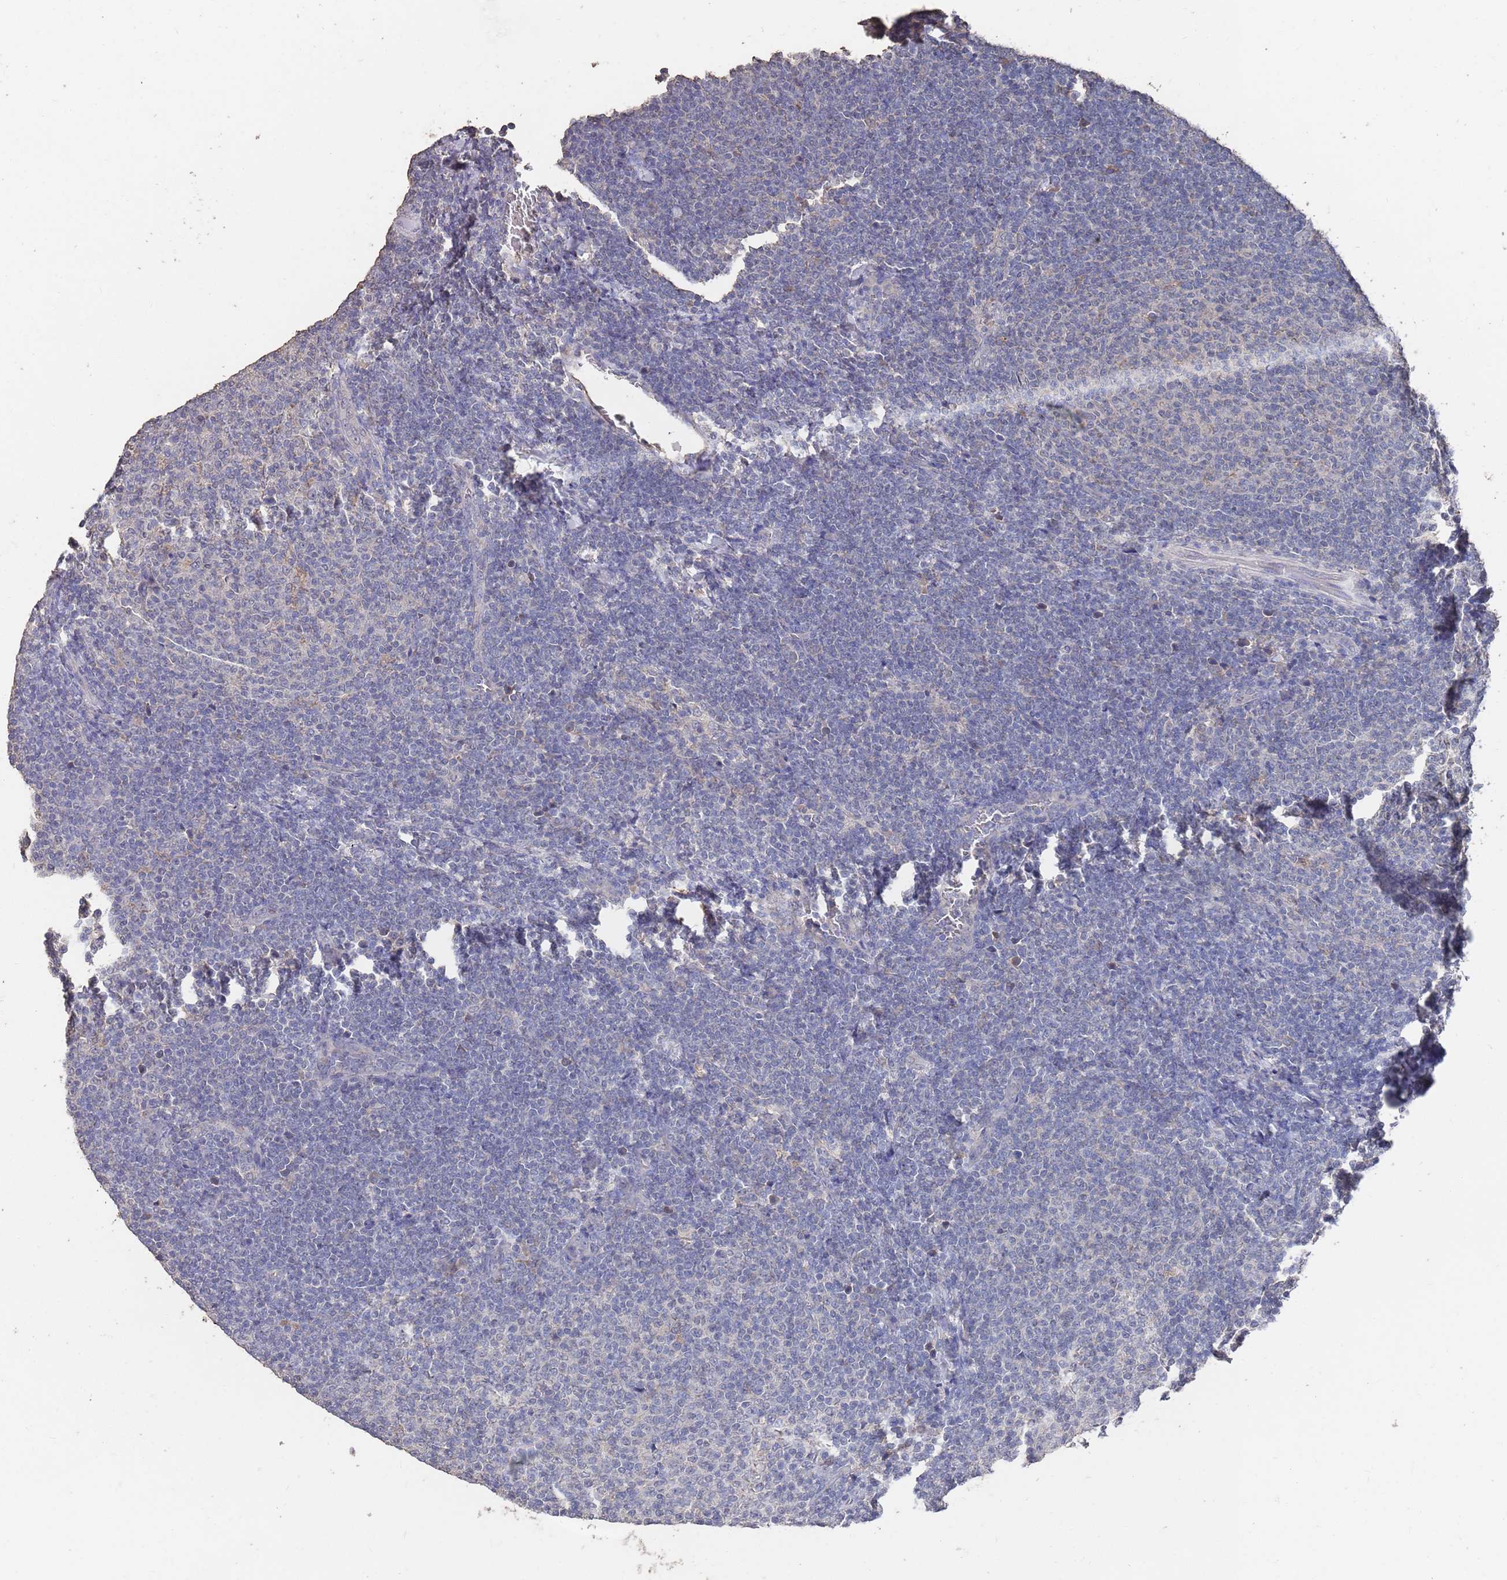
{"staining": {"intensity": "negative", "quantity": "none", "location": "none"}, "tissue": "lymphoma", "cell_type": "Tumor cells", "image_type": "cancer", "snomed": [{"axis": "morphology", "description": "Malignant lymphoma, non-Hodgkin's type, Low grade"}, {"axis": "topography", "description": "Lymph node"}], "caption": "Histopathology image shows no protein expression in tumor cells of lymphoma tissue. Brightfield microscopy of immunohistochemistry (IHC) stained with DAB (3,3'-diaminobenzidine) (brown) and hematoxylin (blue), captured at high magnification.", "gene": "BTBD18", "patient": {"sex": "male", "age": 66}}